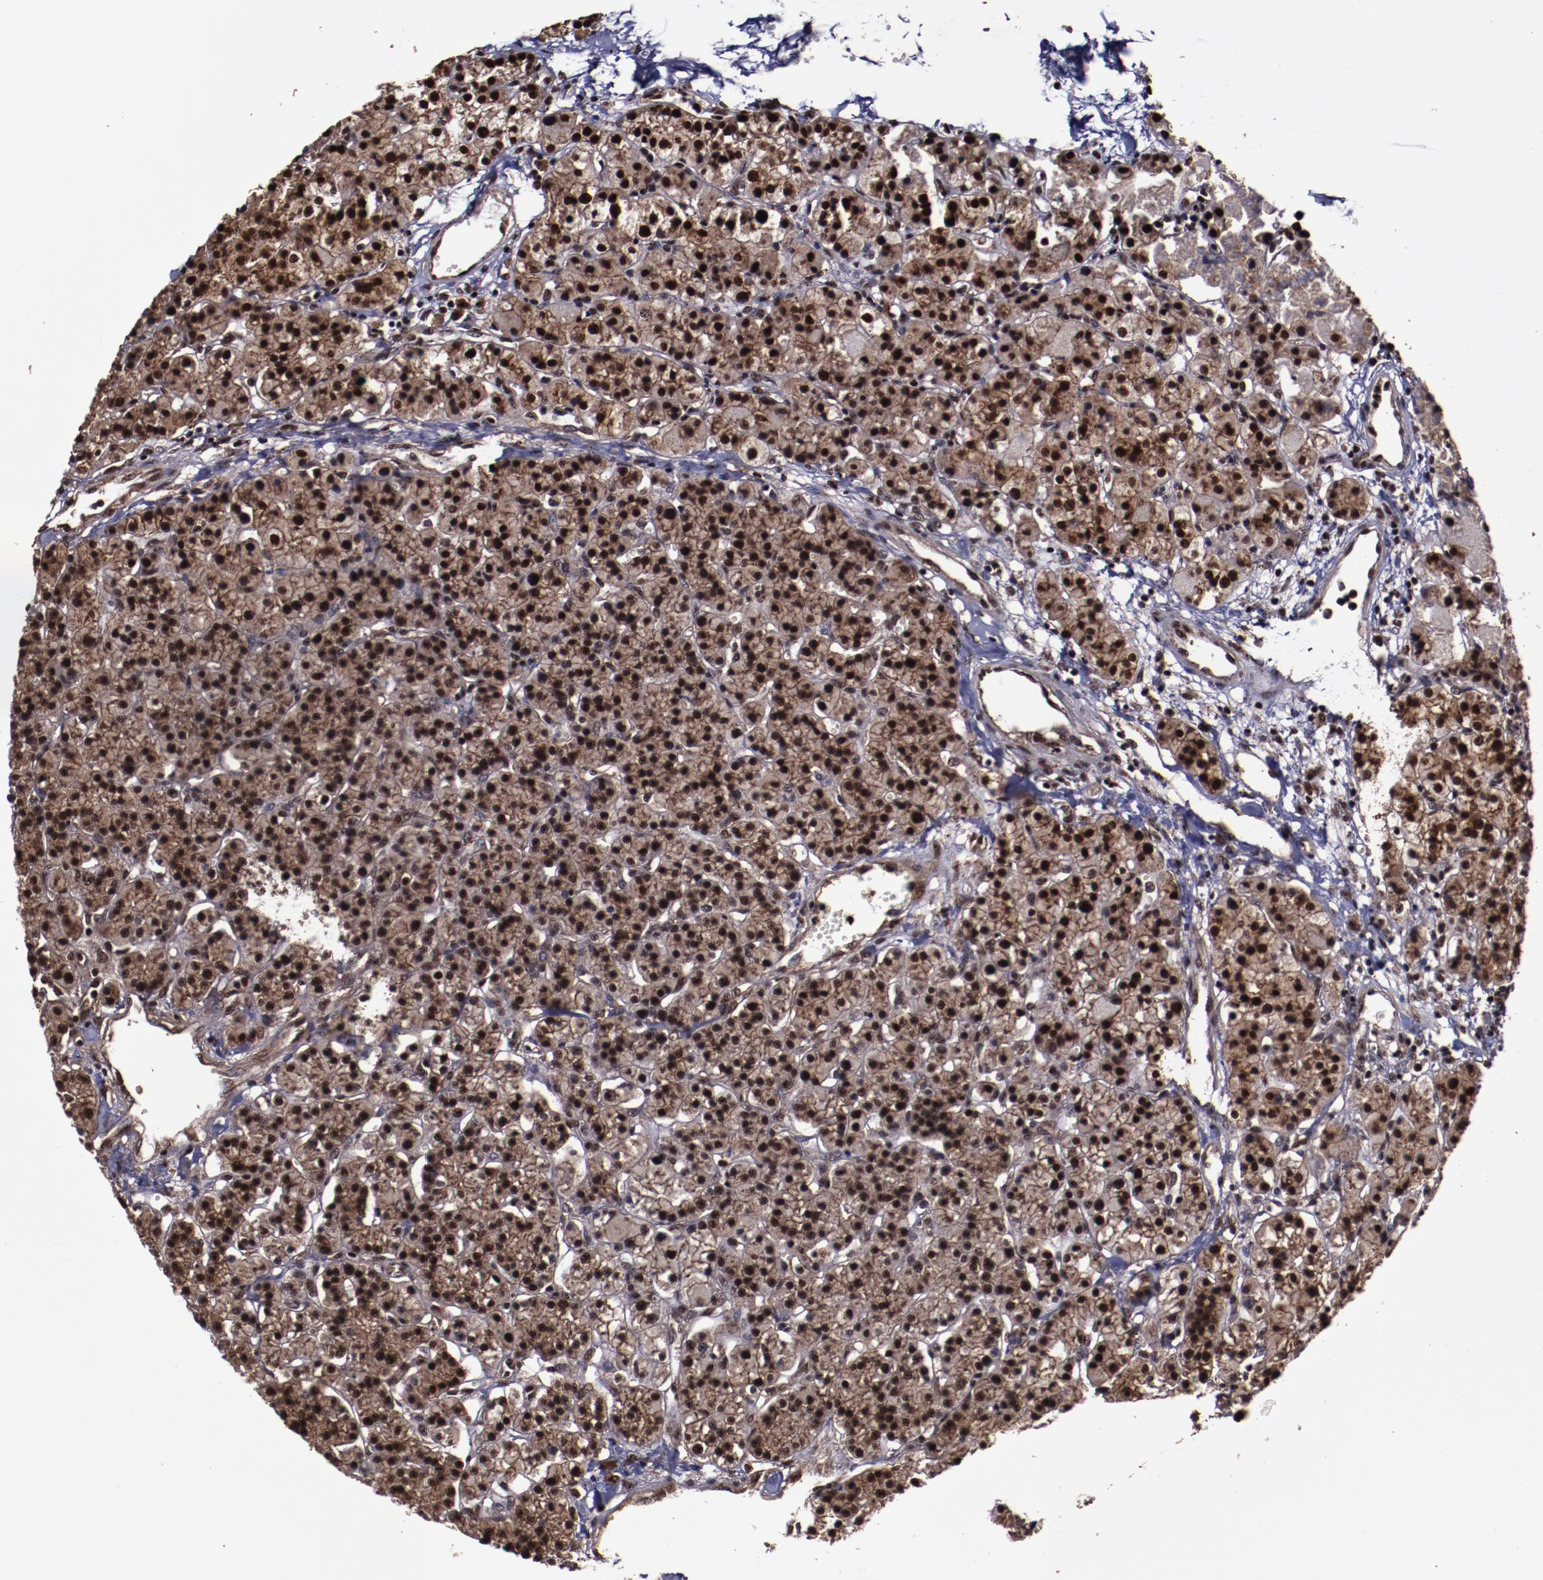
{"staining": {"intensity": "strong", "quantity": ">75%", "location": "cytoplasmic/membranous,nuclear"}, "tissue": "parathyroid gland", "cell_type": "Glandular cells", "image_type": "normal", "snomed": [{"axis": "morphology", "description": "Normal tissue, NOS"}, {"axis": "topography", "description": "Parathyroid gland"}], "caption": "Brown immunohistochemical staining in unremarkable human parathyroid gland shows strong cytoplasmic/membranous,nuclear expression in about >75% of glandular cells. (DAB (3,3'-diaminobenzidine) IHC, brown staining for protein, blue staining for nuclei).", "gene": "SNW1", "patient": {"sex": "female", "age": 58}}